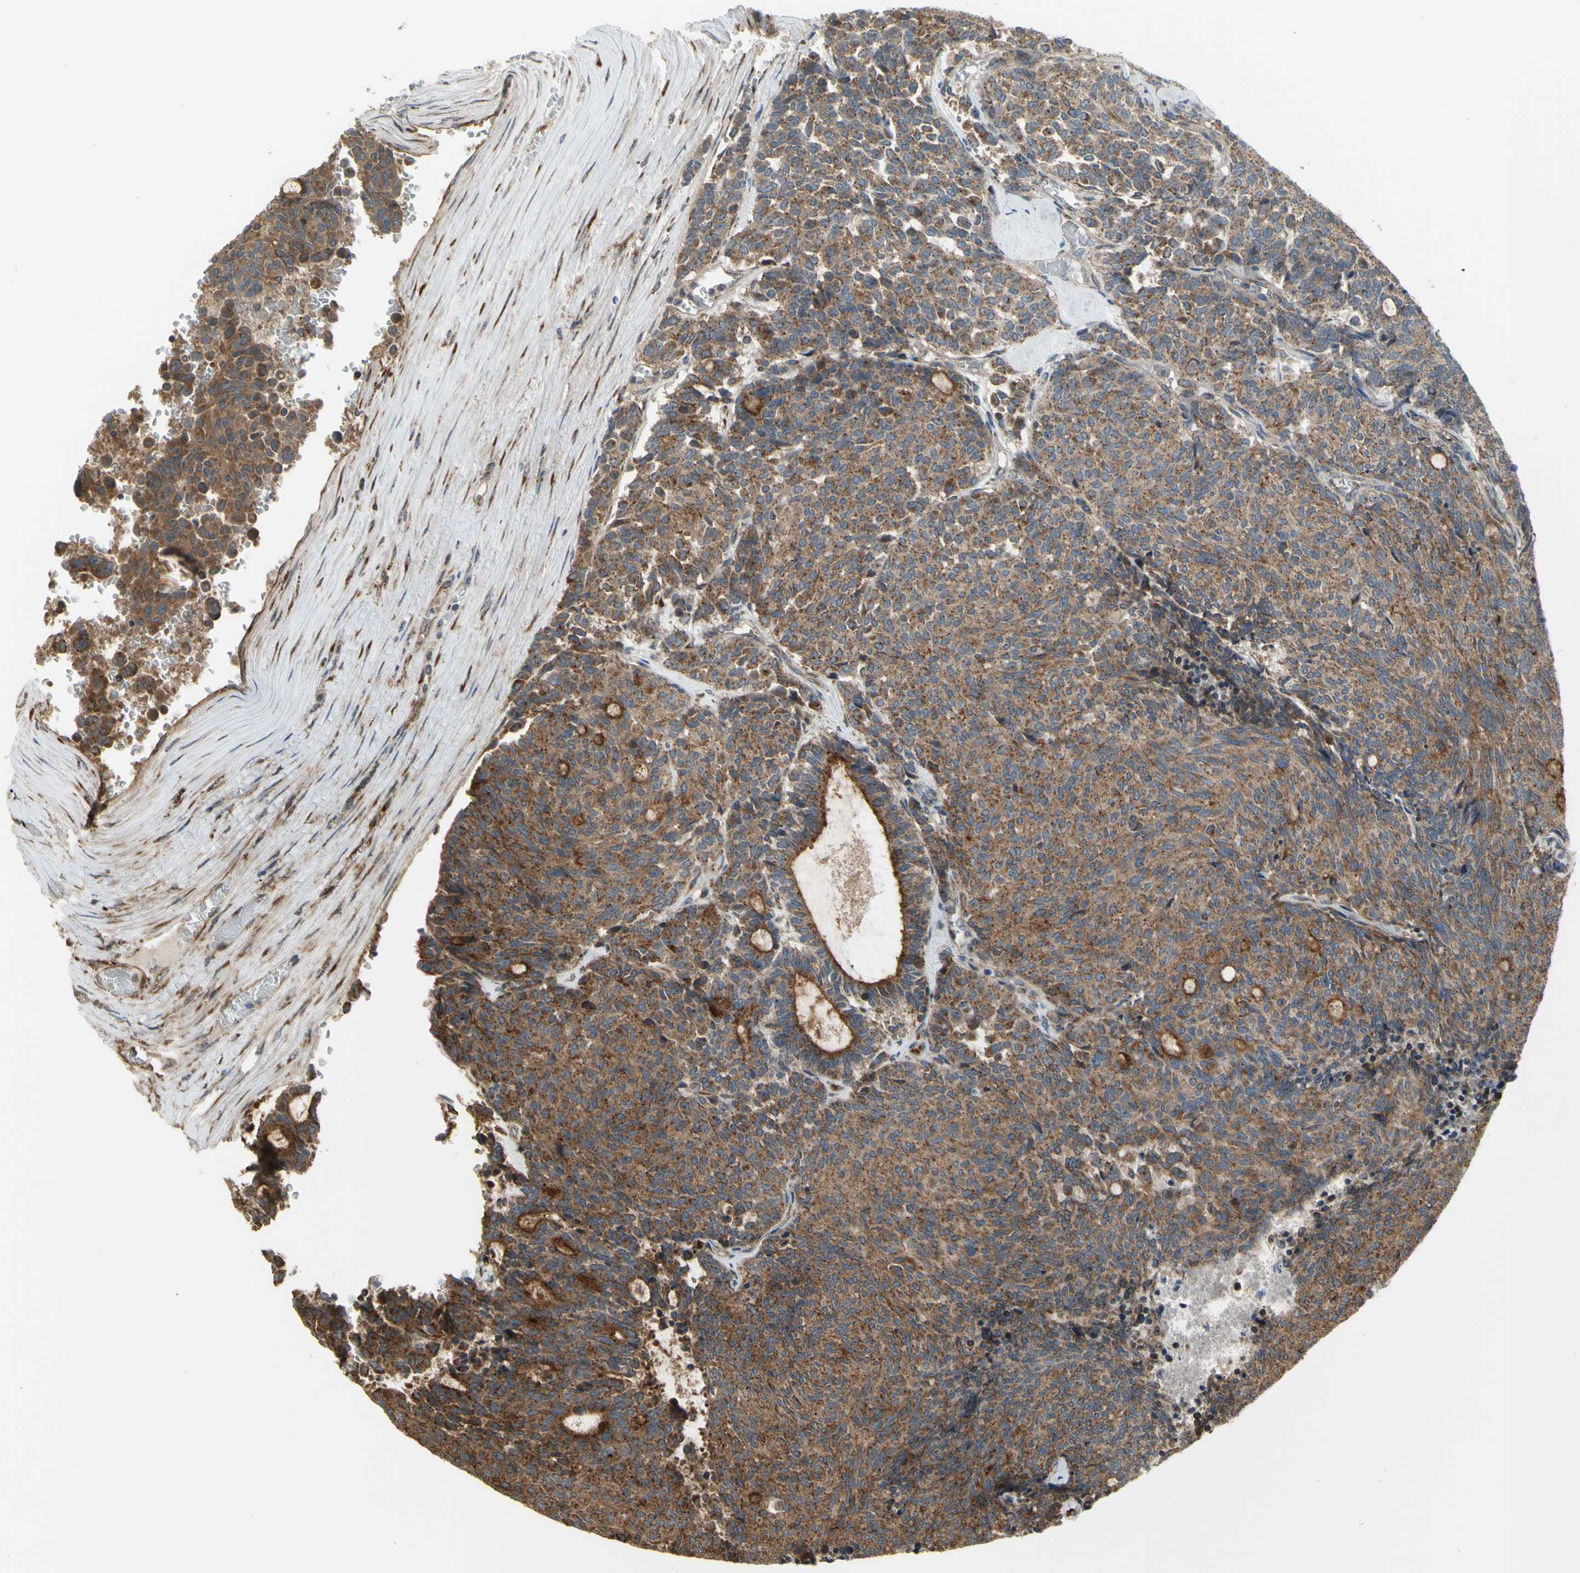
{"staining": {"intensity": "strong", "quantity": ">75%", "location": "cytoplasmic/membranous"}, "tissue": "carcinoid", "cell_type": "Tumor cells", "image_type": "cancer", "snomed": [{"axis": "morphology", "description": "Carcinoid, malignant, NOS"}, {"axis": "topography", "description": "Pancreas"}], "caption": "About >75% of tumor cells in carcinoid (malignant) demonstrate strong cytoplasmic/membranous protein staining as visualized by brown immunohistochemical staining.", "gene": "SLC39A9", "patient": {"sex": "female", "age": 54}}